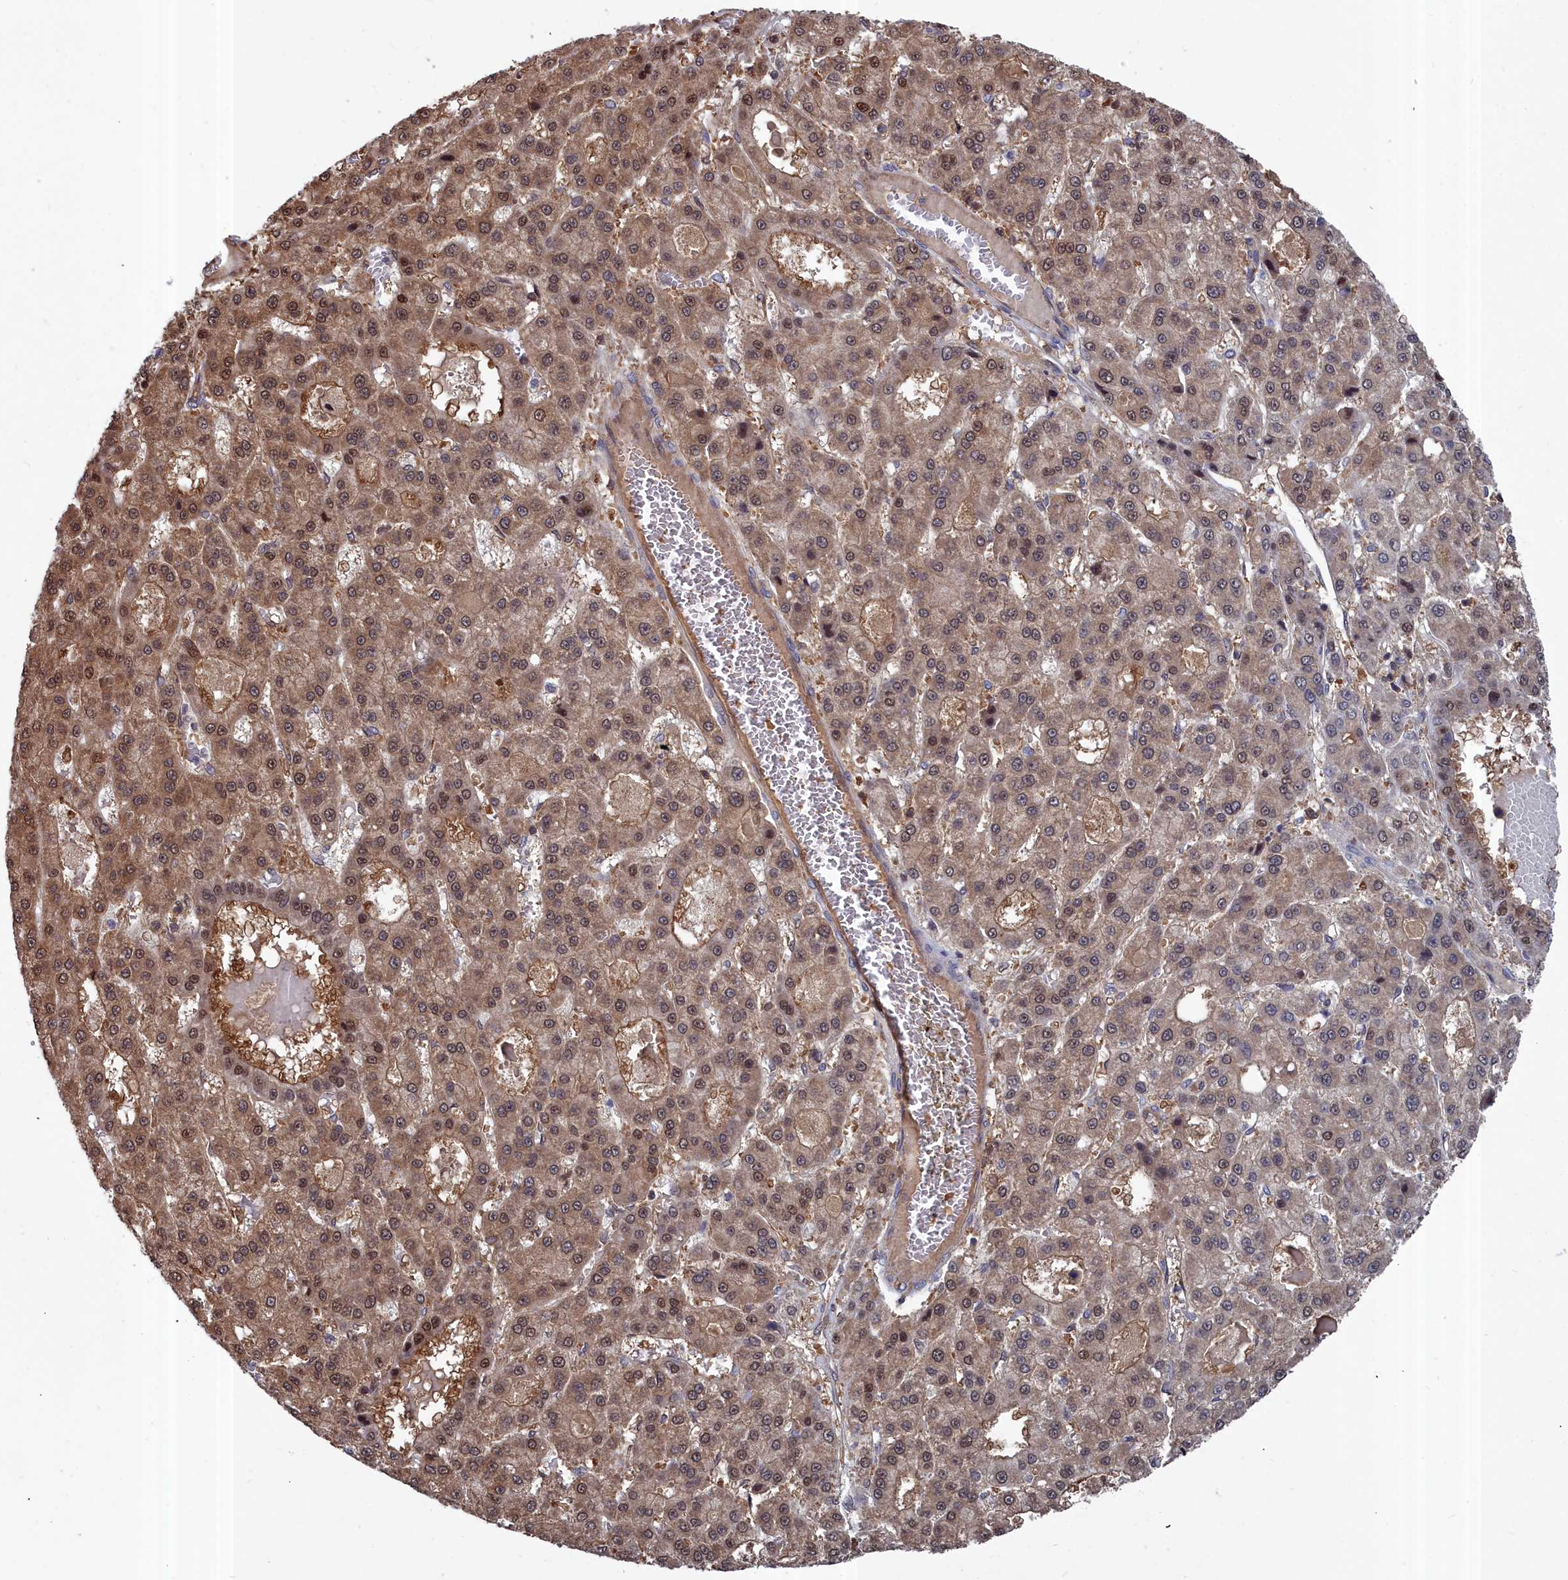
{"staining": {"intensity": "moderate", "quantity": ">75%", "location": "cytoplasmic/membranous,nuclear"}, "tissue": "liver cancer", "cell_type": "Tumor cells", "image_type": "cancer", "snomed": [{"axis": "morphology", "description": "Carcinoma, Hepatocellular, NOS"}, {"axis": "topography", "description": "Liver"}], "caption": "Human liver cancer (hepatocellular carcinoma) stained with a brown dye demonstrates moderate cytoplasmic/membranous and nuclear positive staining in approximately >75% of tumor cells.", "gene": "GFRA2", "patient": {"sex": "male", "age": 70}}